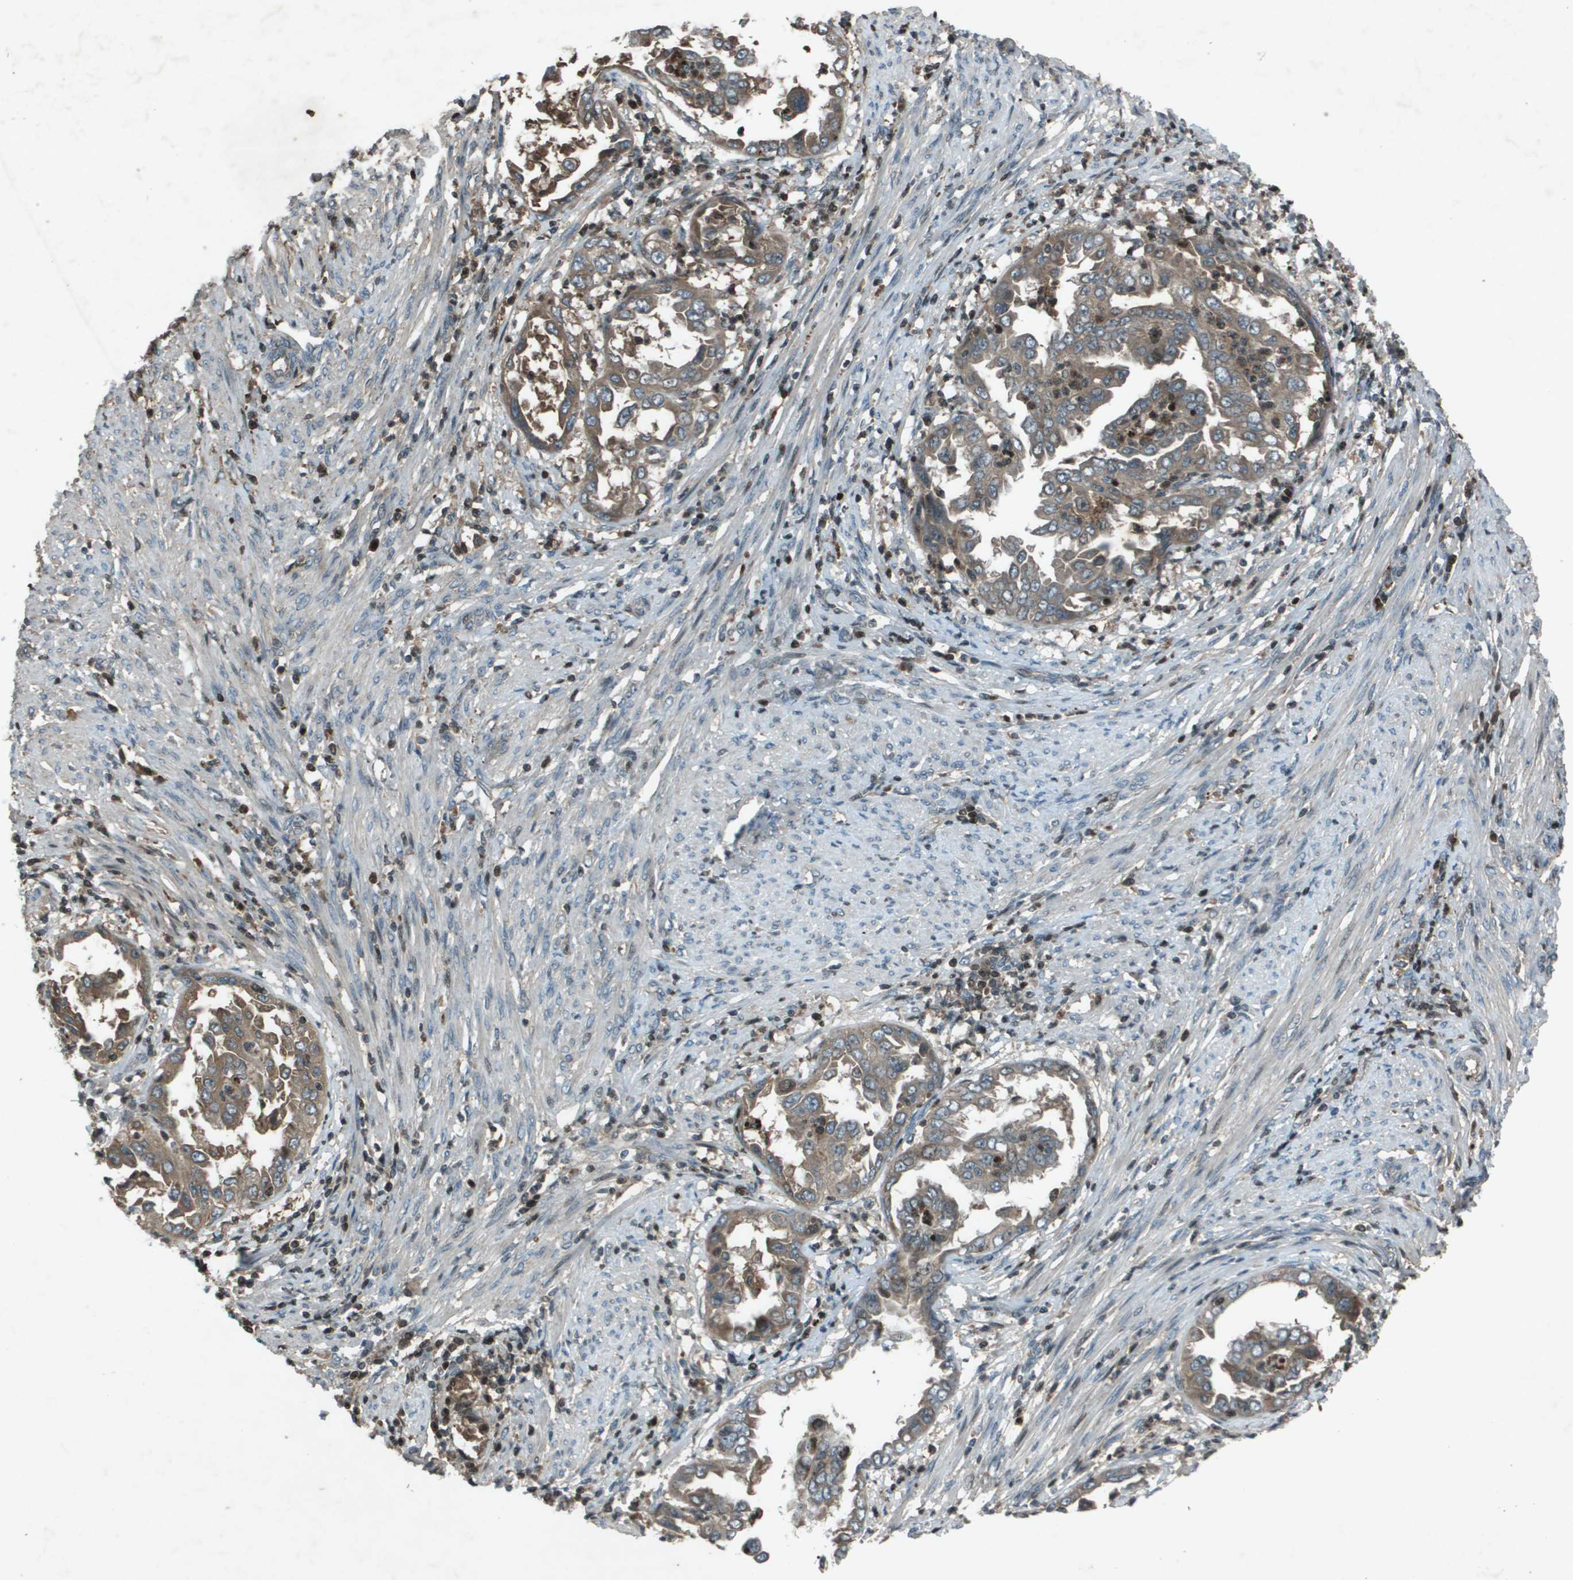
{"staining": {"intensity": "weak", "quantity": ">75%", "location": "cytoplasmic/membranous"}, "tissue": "endometrial cancer", "cell_type": "Tumor cells", "image_type": "cancer", "snomed": [{"axis": "morphology", "description": "Adenocarcinoma, NOS"}, {"axis": "topography", "description": "Endometrium"}], "caption": "Brown immunohistochemical staining in endometrial cancer (adenocarcinoma) reveals weak cytoplasmic/membranous expression in approximately >75% of tumor cells.", "gene": "CXCL12", "patient": {"sex": "female", "age": 85}}